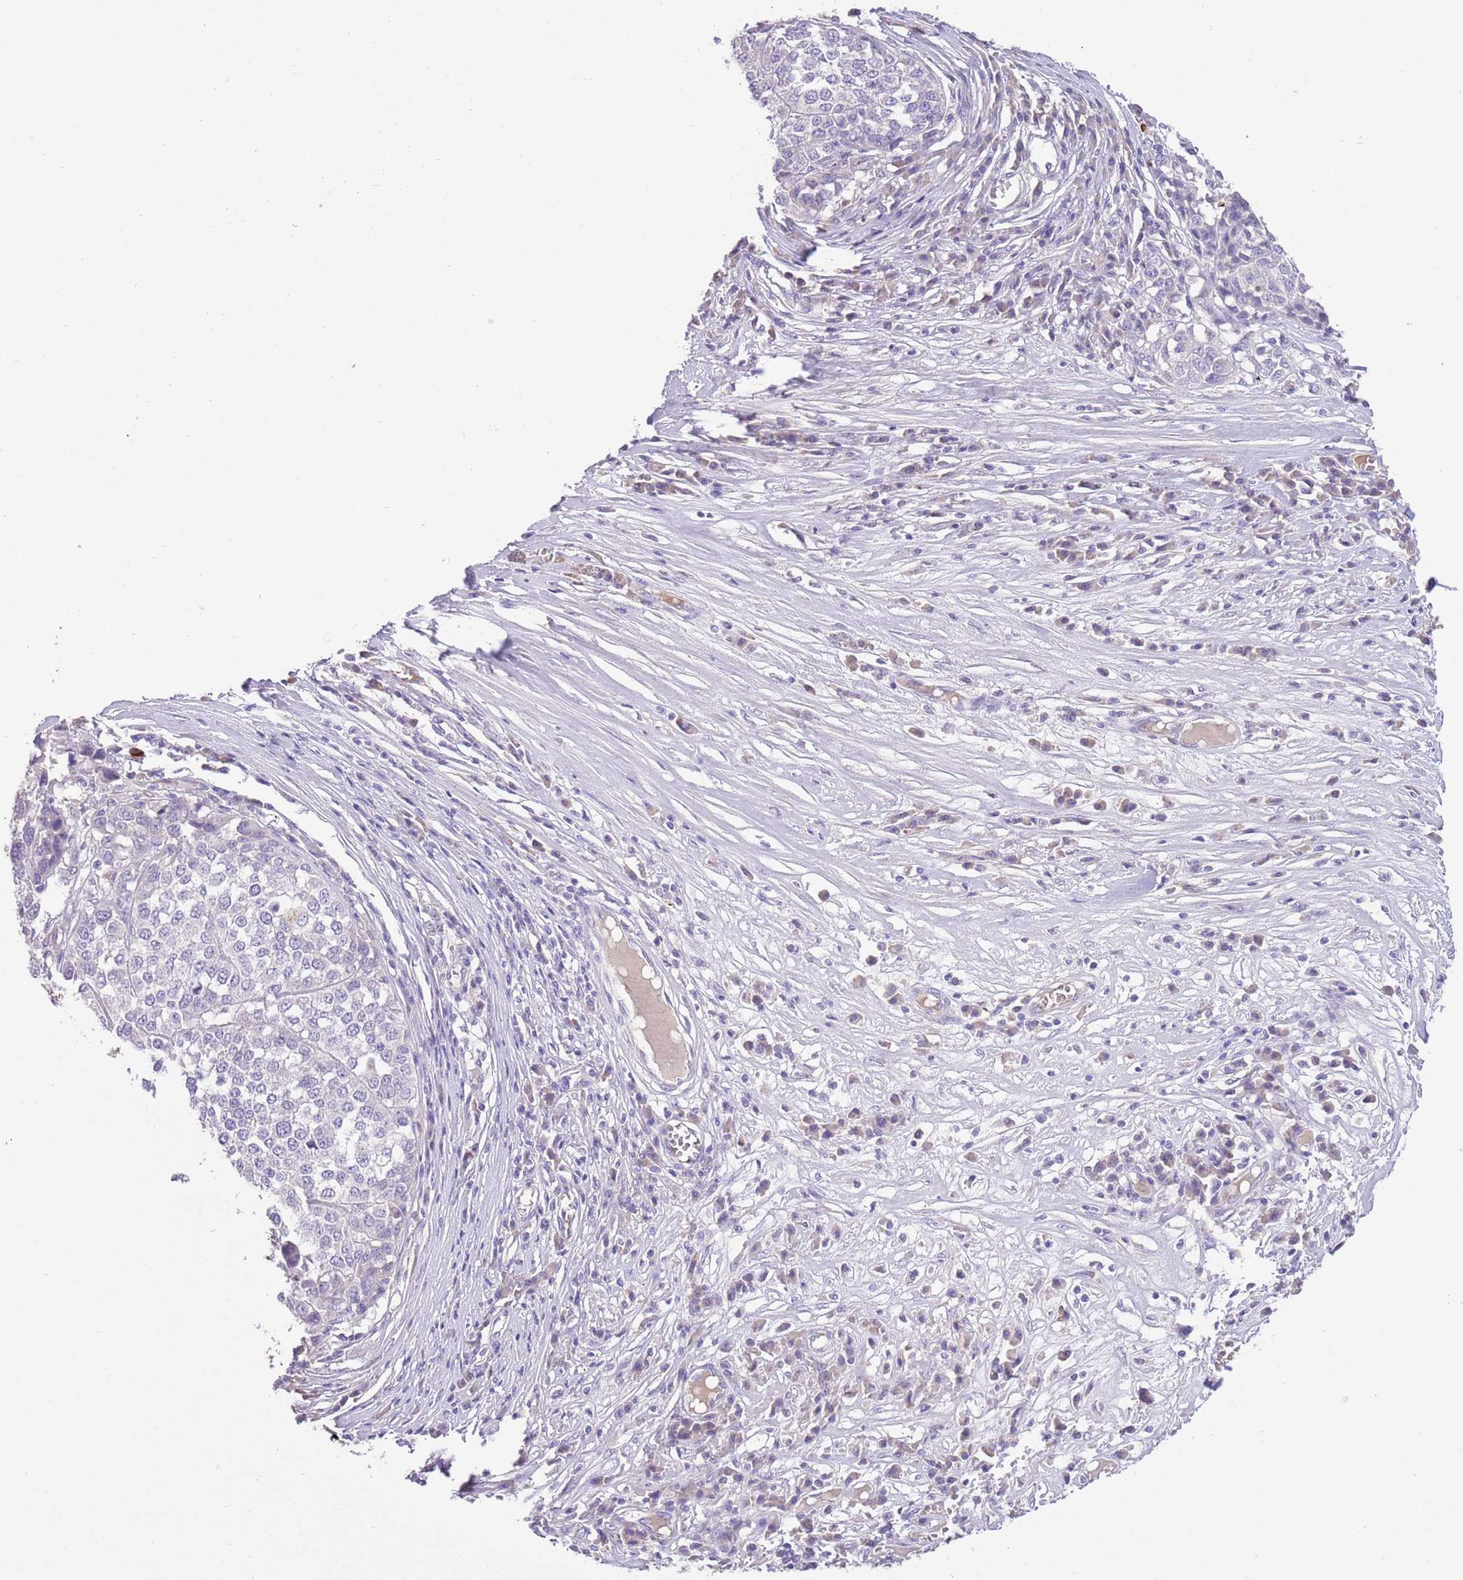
{"staining": {"intensity": "negative", "quantity": "none", "location": "none"}, "tissue": "melanoma", "cell_type": "Tumor cells", "image_type": "cancer", "snomed": [{"axis": "morphology", "description": "Malignant melanoma, Metastatic site"}, {"axis": "topography", "description": "Lymph node"}], "caption": "An IHC micrograph of malignant melanoma (metastatic site) is shown. There is no staining in tumor cells of malignant melanoma (metastatic site).", "gene": "SFTPA1", "patient": {"sex": "male", "age": 44}}